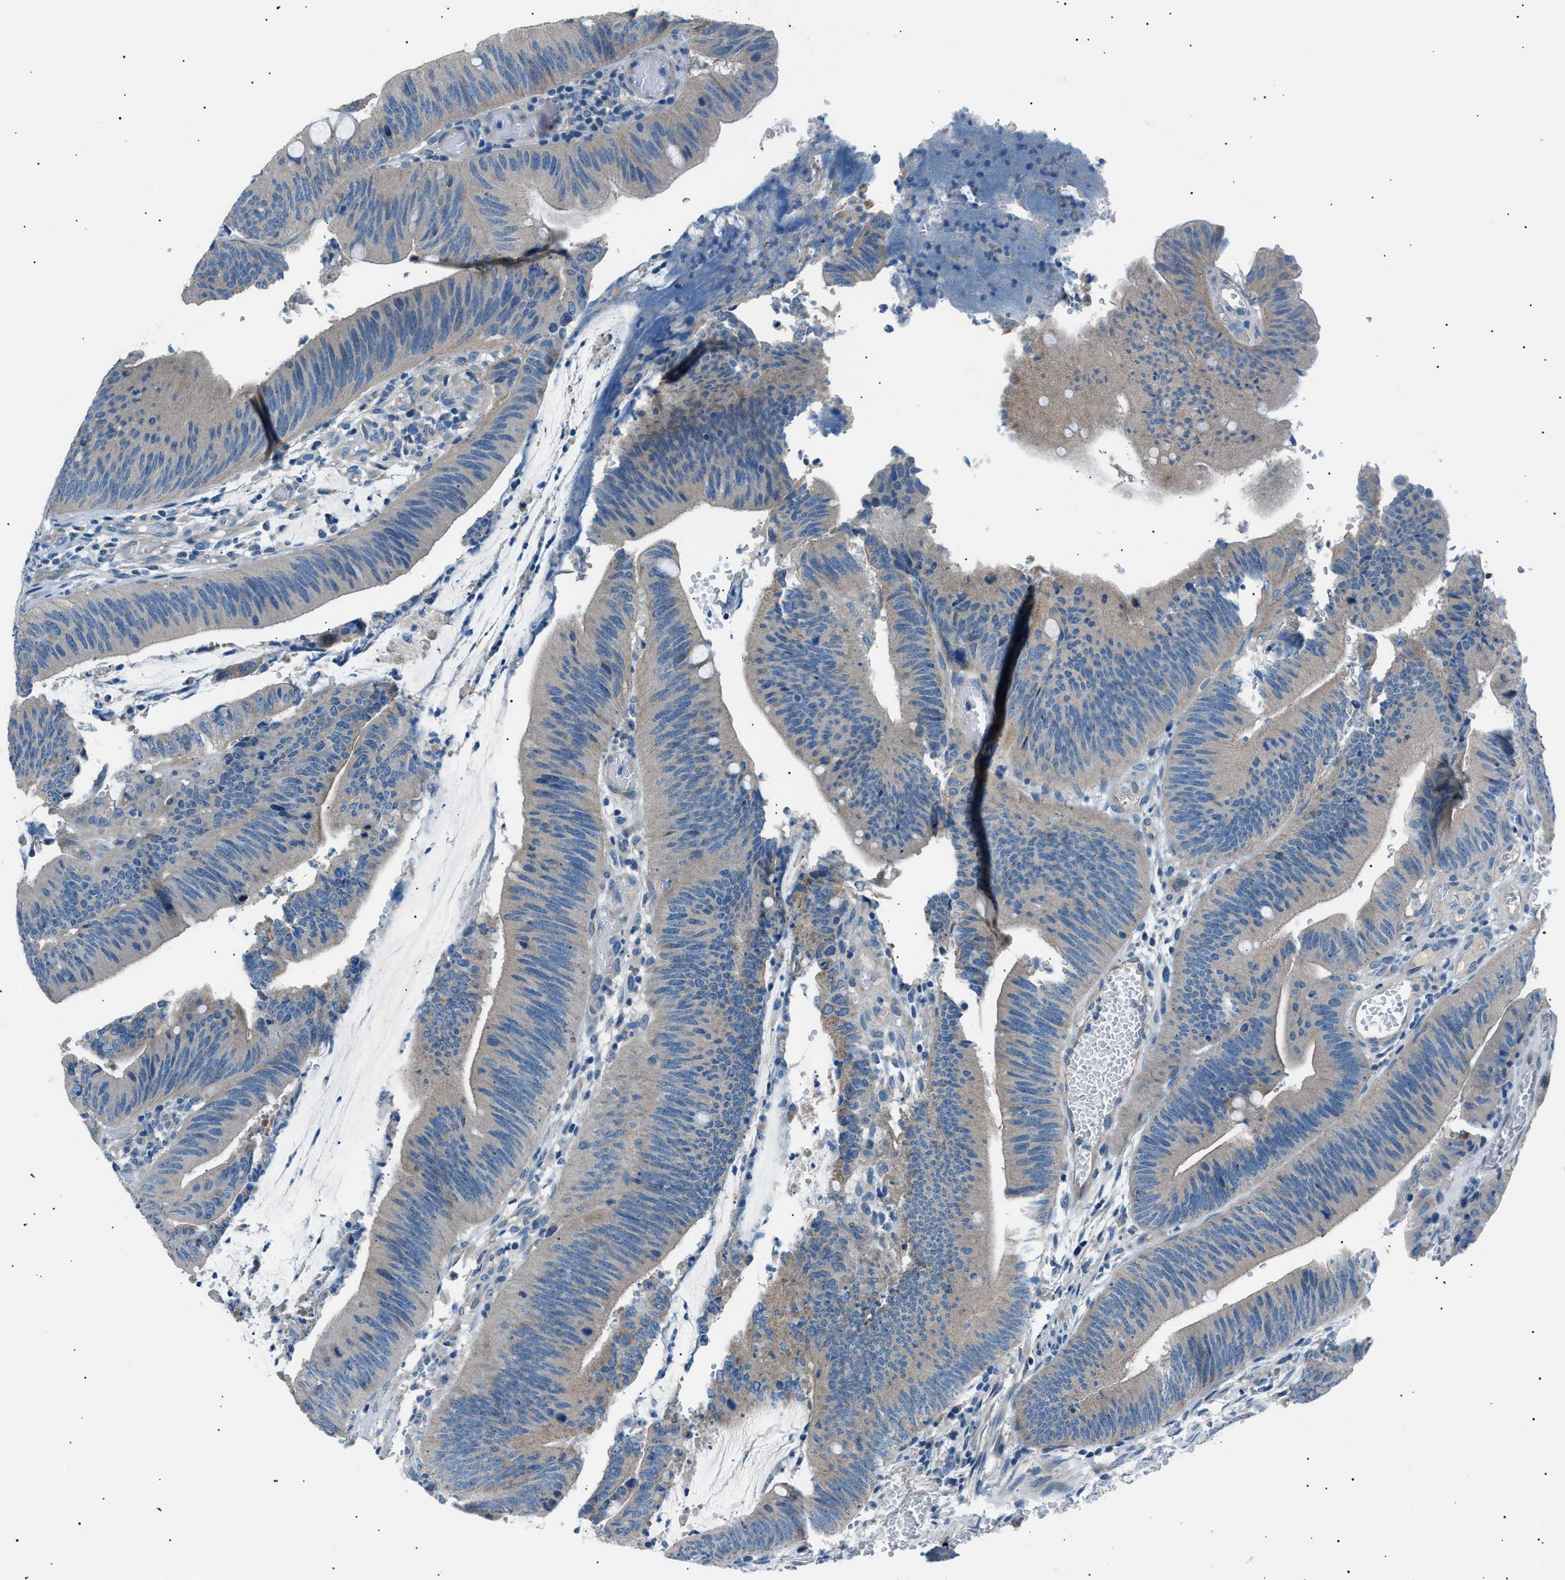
{"staining": {"intensity": "negative", "quantity": "none", "location": "none"}, "tissue": "colorectal cancer", "cell_type": "Tumor cells", "image_type": "cancer", "snomed": [{"axis": "morphology", "description": "Normal tissue, NOS"}, {"axis": "morphology", "description": "Adenocarcinoma, NOS"}, {"axis": "topography", "description": "Rectum"}], "caption": "IHC image of neoplastic tissue: human colorectal adenocarcinoma stained with DAB (3,3'-diaminobenzidine) reveals no significant protein expression in tumor cells.", "gene": "LRRC37B", "patient": {"sex": "female", "age": 66}}